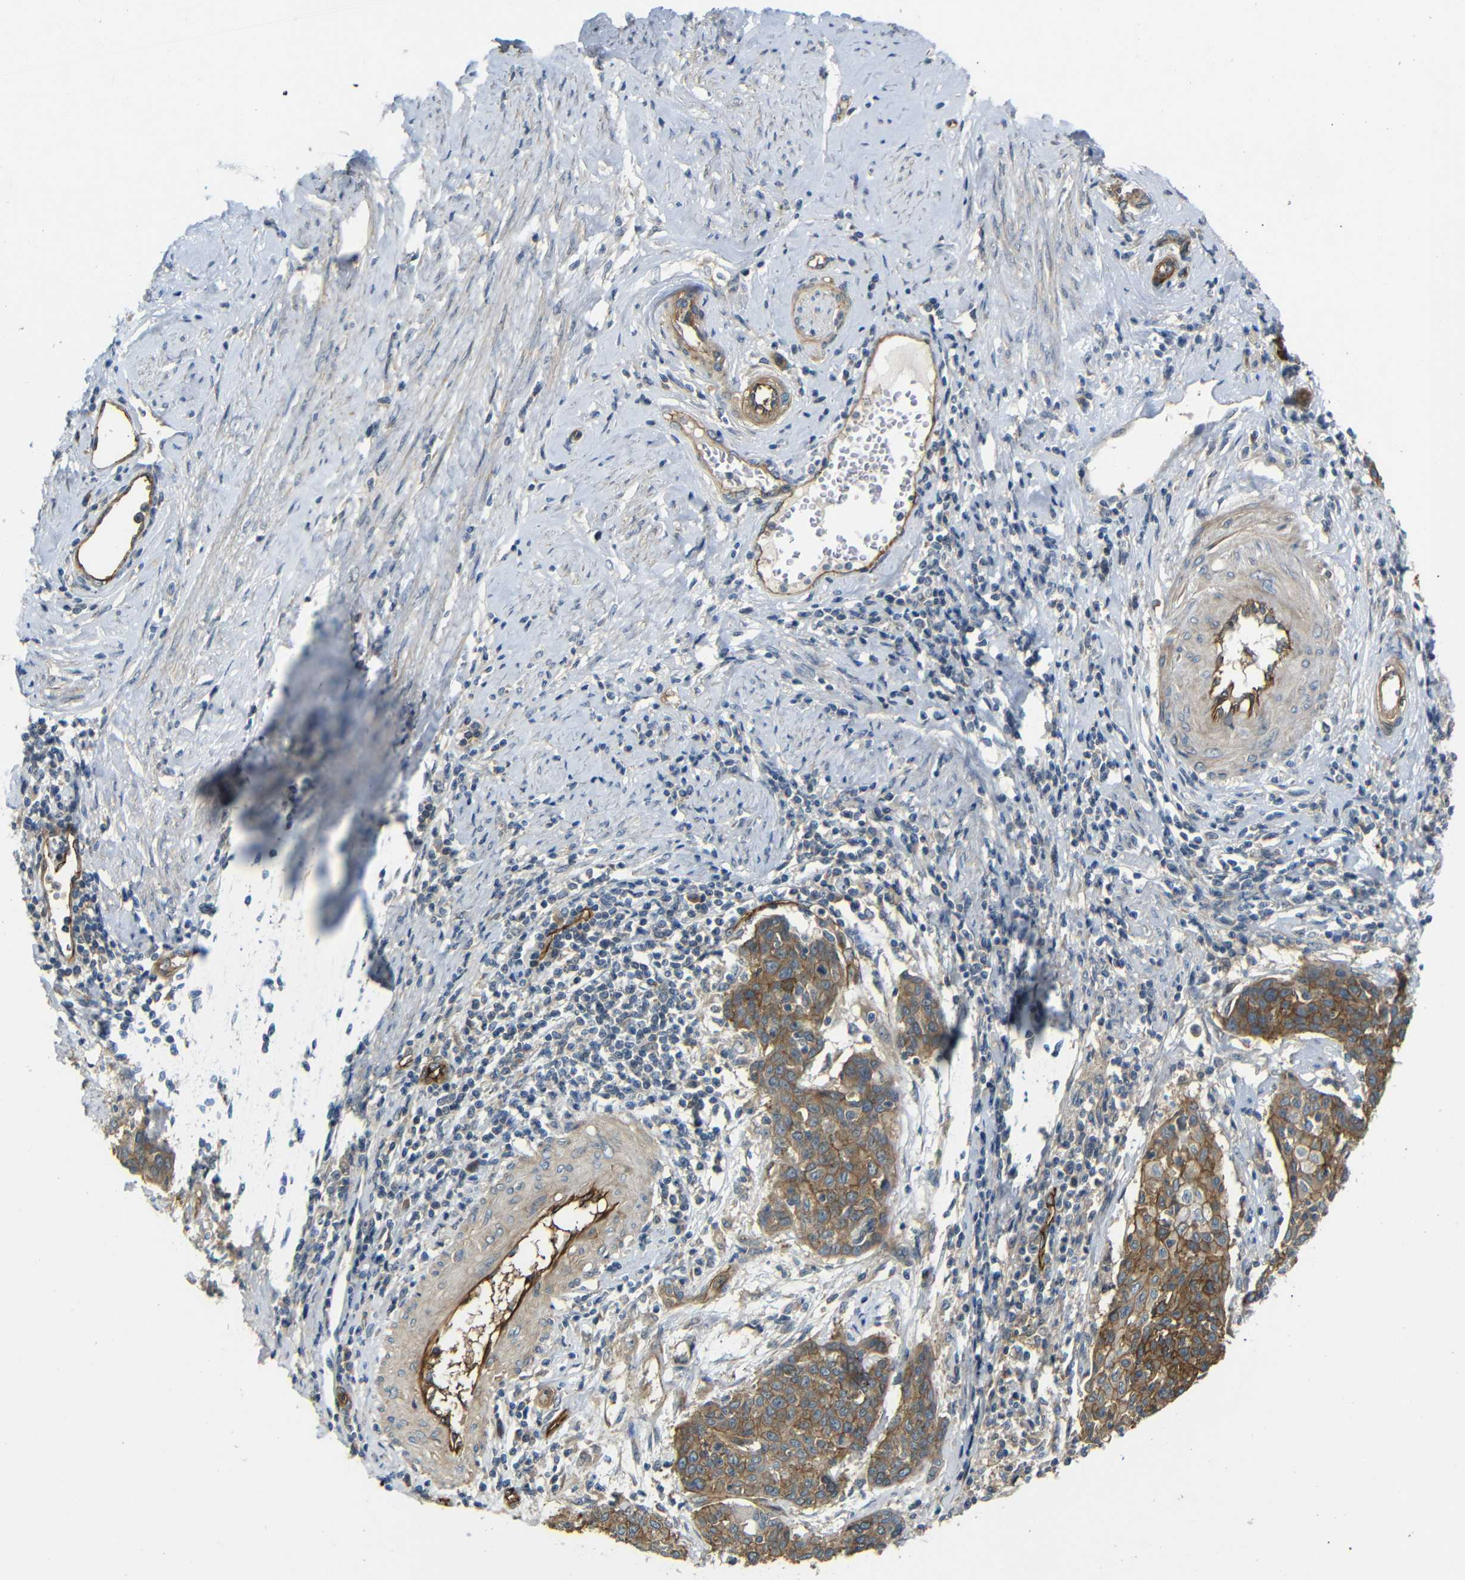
{"staining": {"intensity": "strong", "quantity": ">75%", "location": "cytoplasmic/membranous"}, "tissue": "cervical cancer", "cell_type": "Tumor cells", "image_type": "cancer", "snomed": [{"axis": "morphology", "description": "Squamous cell carcinoma, NOS"}, {"axis": "topography", "description": "Cervix"}], "caption": "Immunohistochemistry (IHC) staining of squamous cell carcinoma (cervical), which displays high levels of strong cytoplasmic/membranous expression in about >75% of tumor cells indicating strong cytoplasmic/membranous protein staining. The staining was performed using DAB (3,3'-diaminobenzidine) (brown) for protein detection and nuclei were counterstained in hematoxylin (blue).", "gene": "RELL1", "patient": {"sex": "female", "age": 38}}